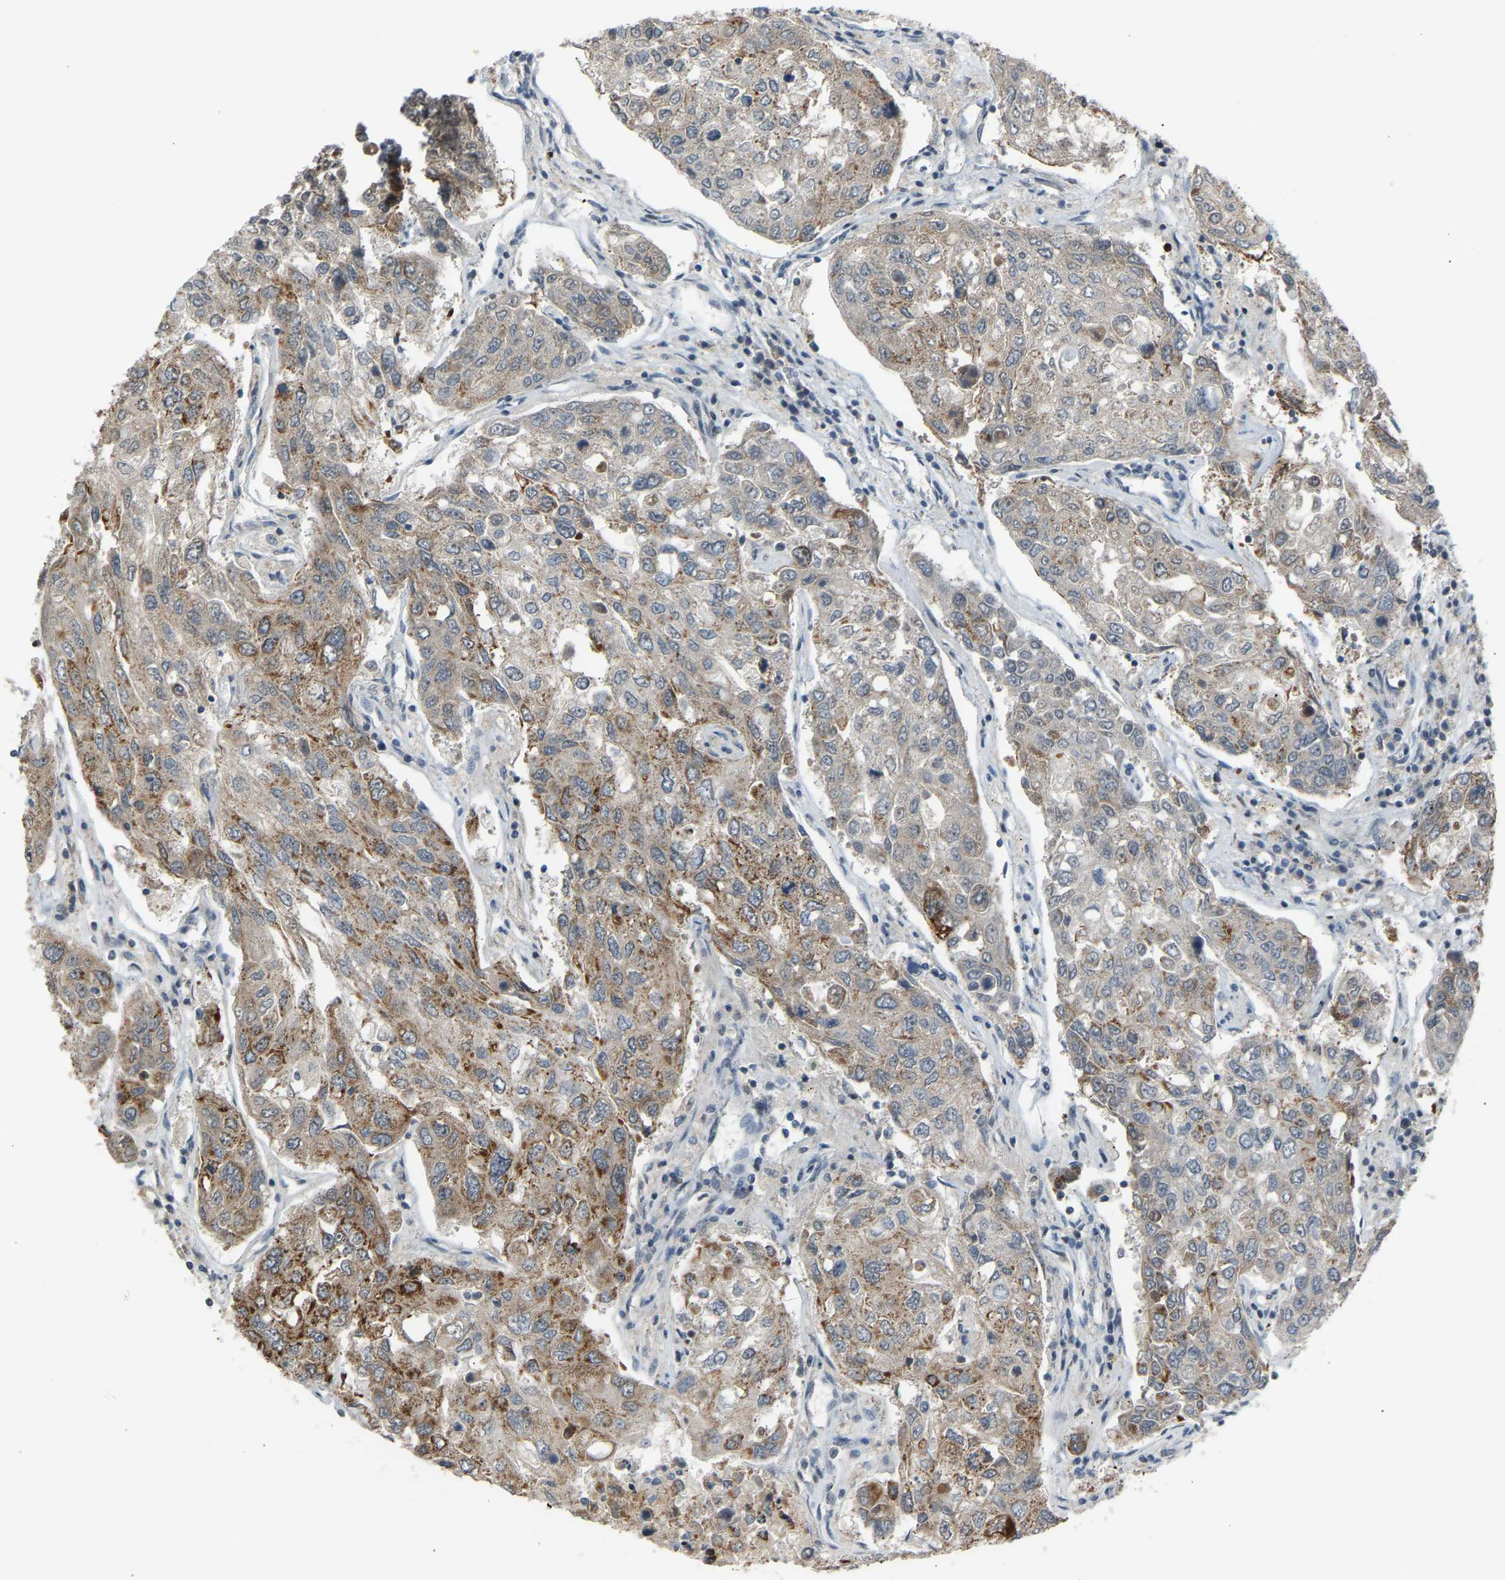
{"staining": {"intensity": "strong", "quantity": ">75%", "location": "cytoplasmic/membranous"}, "tissue": "urothelial cancer", "cell_type": "Tumor cells", "image_type": "cancer", "snomed": [{"axis": "morphology", "description": "Urothelial carcinoma, High grade"}, {"axis": "topography", "description": "Lymph node"}, {"axis": "topography", "description": "Urinary bladder"}], "caption": "Immunohistochemical staining of human high-grade urothelial carcinoma reveals high levels of strong cytoplasmic/membranous protein positivity in approximately >75% of tumor cells.", "gene": "SLIRP", "patient": {"sex": "male", "age": 51}}